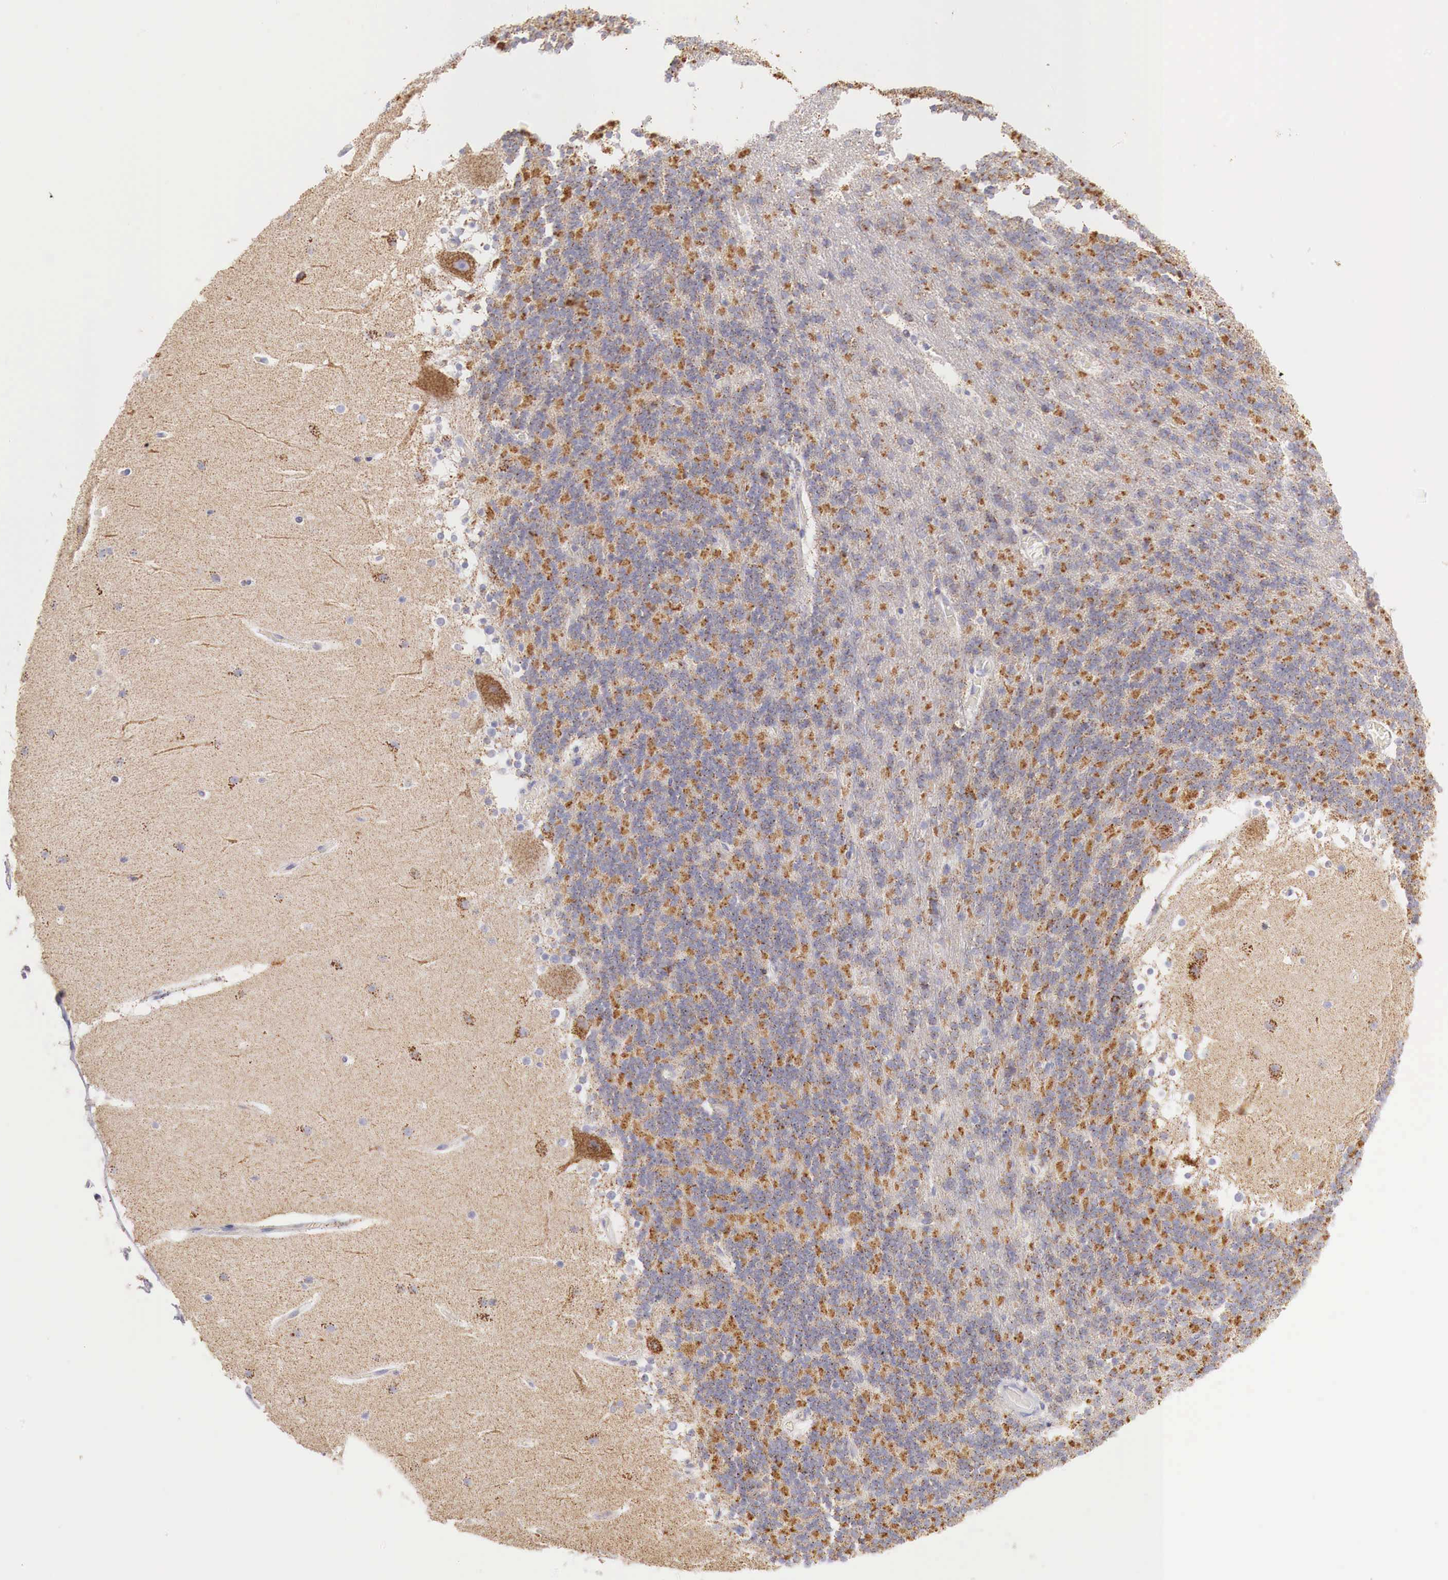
{"staining": {"intensity": "weak", "quantity": ">75%", "location": "cytoplasmic/membranous"}, "tissue": "cerebellum", "cell_type": "Cells in granular layer", "image_type": "normal", "snomed": [{"axis": "morphology", "description": "Normal tissue, NOS"}, {"axis": "topography", "description": "Cerebellum"}], "caption": "IHC image of normal cerebellum: cerebellum stained using IHC exhibits low levels of weak protein expression localized specifically in the cytoplasmic/membranous of cells in granular layer, appearing as a cytoplasmic/membranous brown color.", "gene": "IDH3G", "patient": {"sex": "female", "age": 19}}